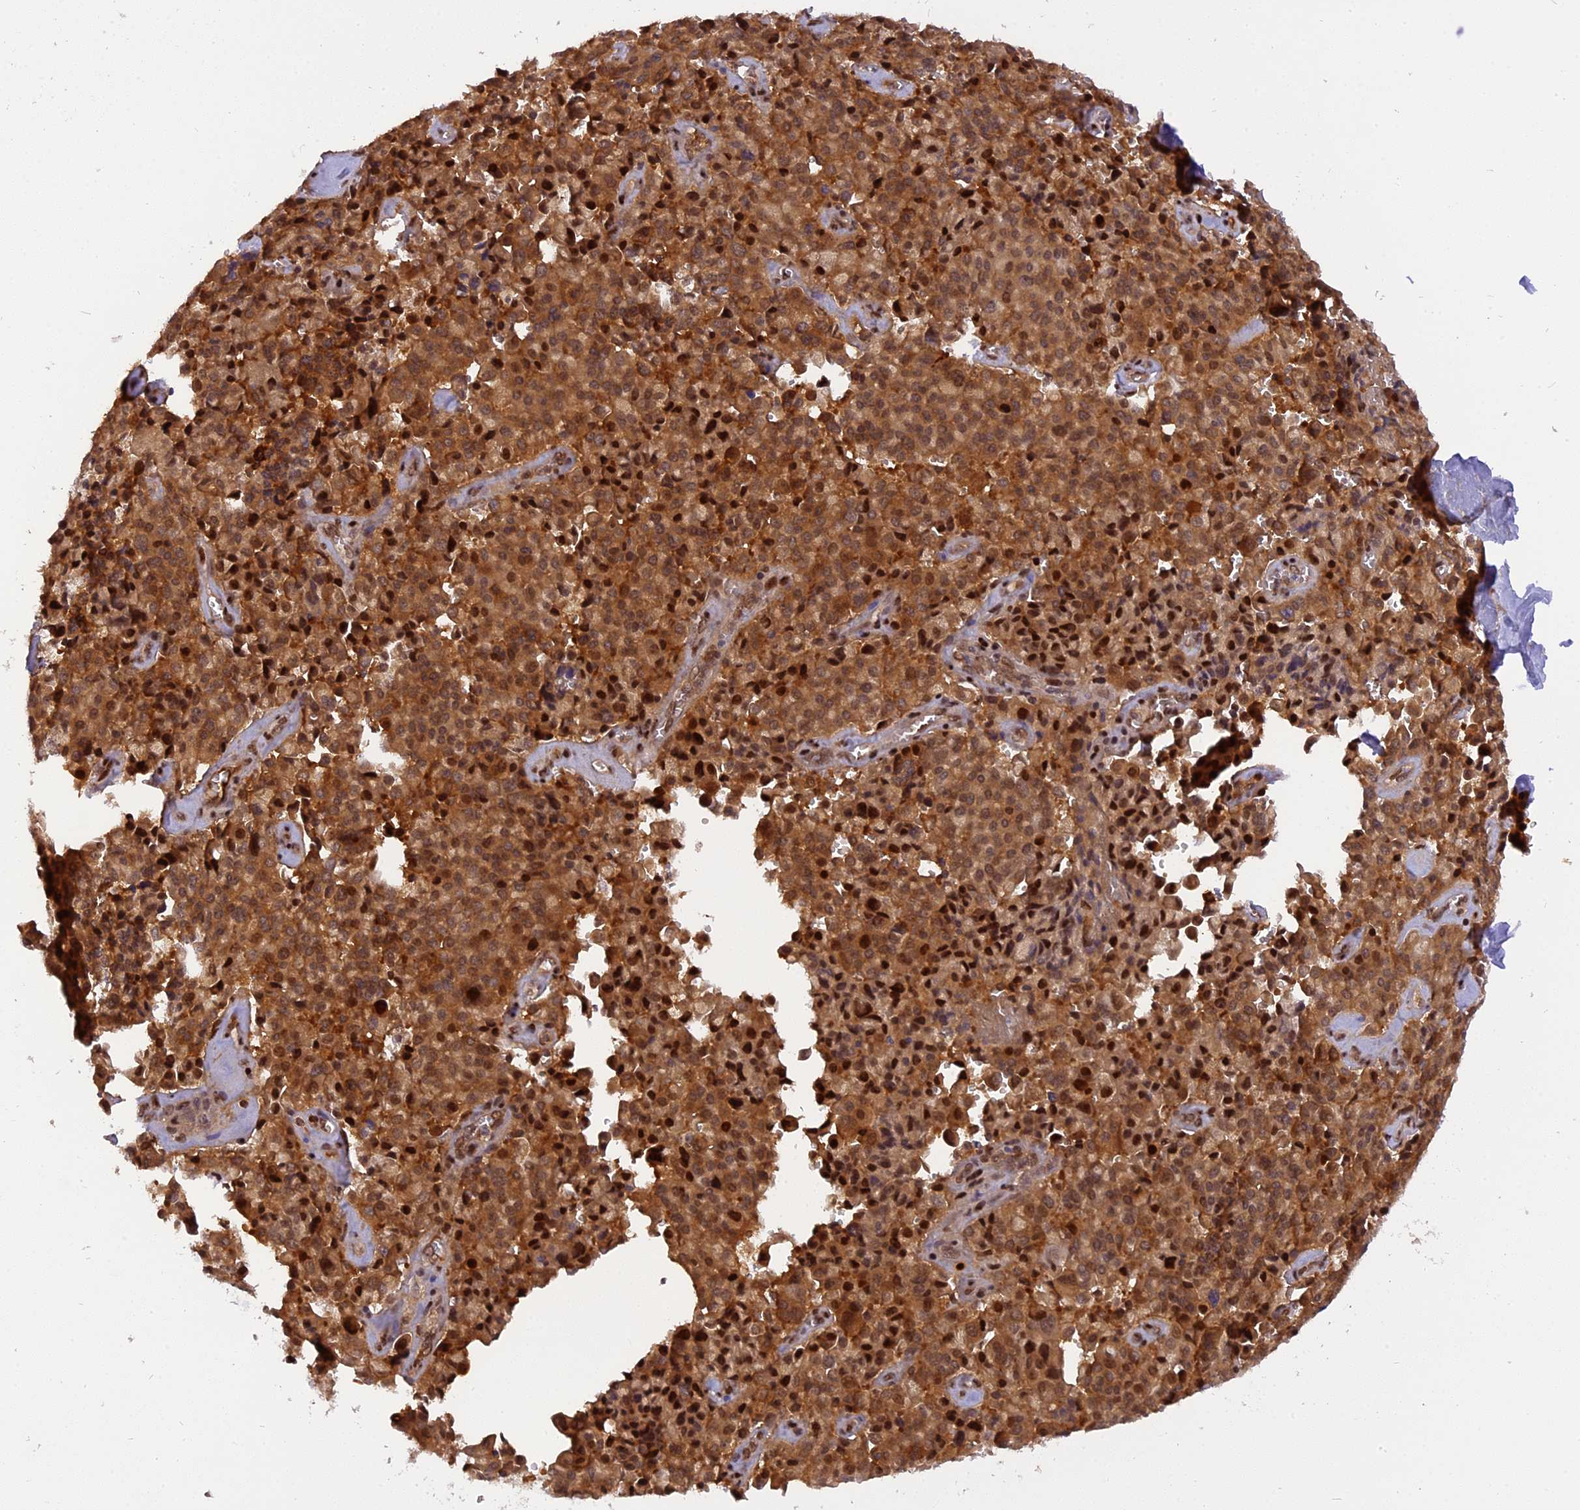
{"staining": {"intensity": "strong", "quantity": ">75%", "location": "cytoplasmic/membranous,nuclear"}, "tissue": "pancreatic cancer", "cell_type": "Tumor cells", "image_type": "cancer", "snomed": [{"axis": "morphology", "description": "Adenocarcinoma, NOS"}, {"axis": "topography", "description": "Pancreas"}], "caption": "Protein staining demonstrates strong cytoplasmic/membranous and nuclear staining in about >75% of tumor cells in pancreatic cancer (adenocarcinoma).", "gene": "RABGGTA", "patient": {"sex": "male", "age": 65}}